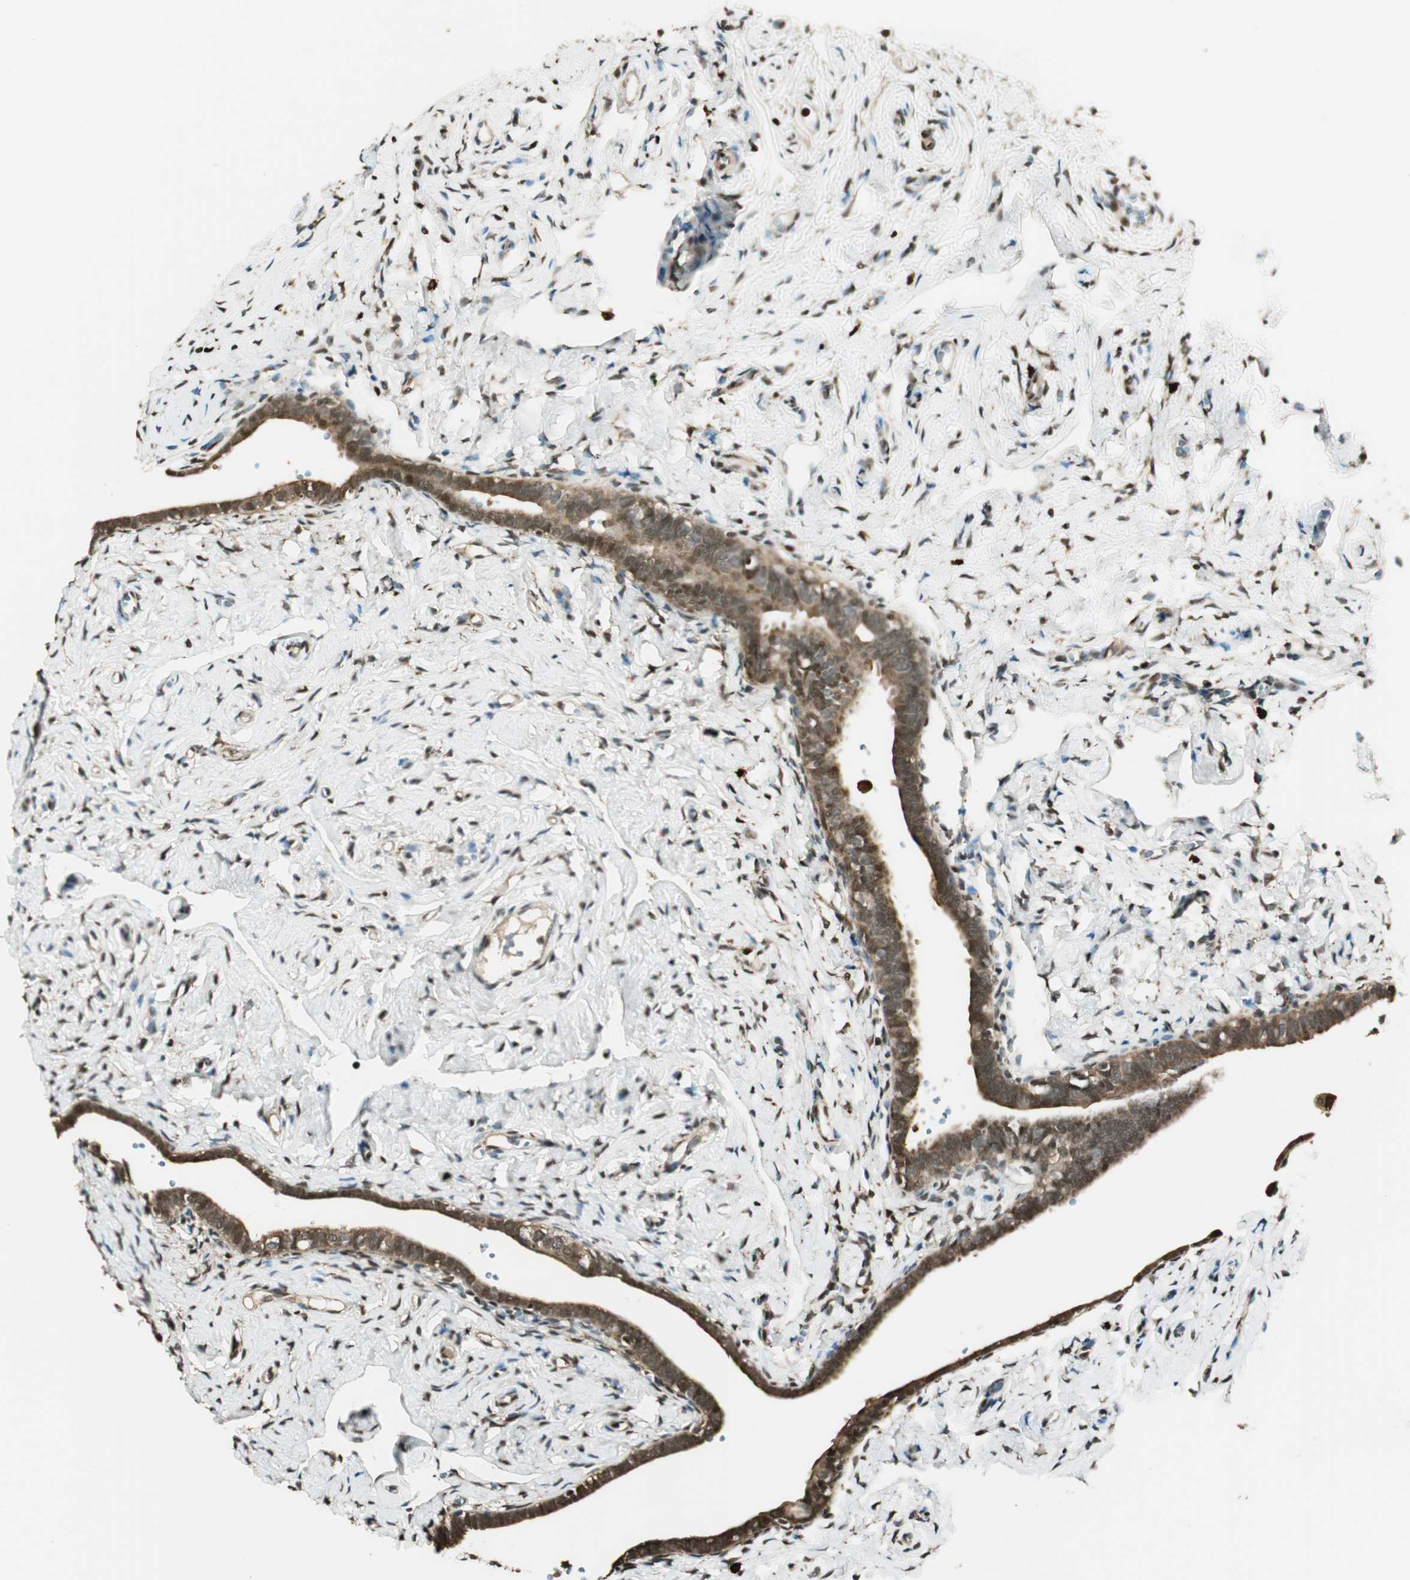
{"staining": {"intensity": "strong", "quantity": ">75%", "location": "cytoplasmic/membranous,nuclear"}, "tissue": "fallopian tube", "cell_type": "Glandular cells", "image_type": "normal", "snomed": [{"axis": "morphology", "description": "Normal tissue, NOS"}, {"axis": "topography", "description": "Fallopian tube"}], "caption": "A high-resolution histopathology image shows IHC staining of benign fallopian tube, which exhibits strong cytoplasmic/membranous,nuclear expression in about >75% of glandular cells. (Stains: DAB in brown, nuclei in blue, Microscopy: brightfield microscopy at high magnification).", "gene": "ENSG00000268870", "patient": {"sex": "female", "age": 71}}